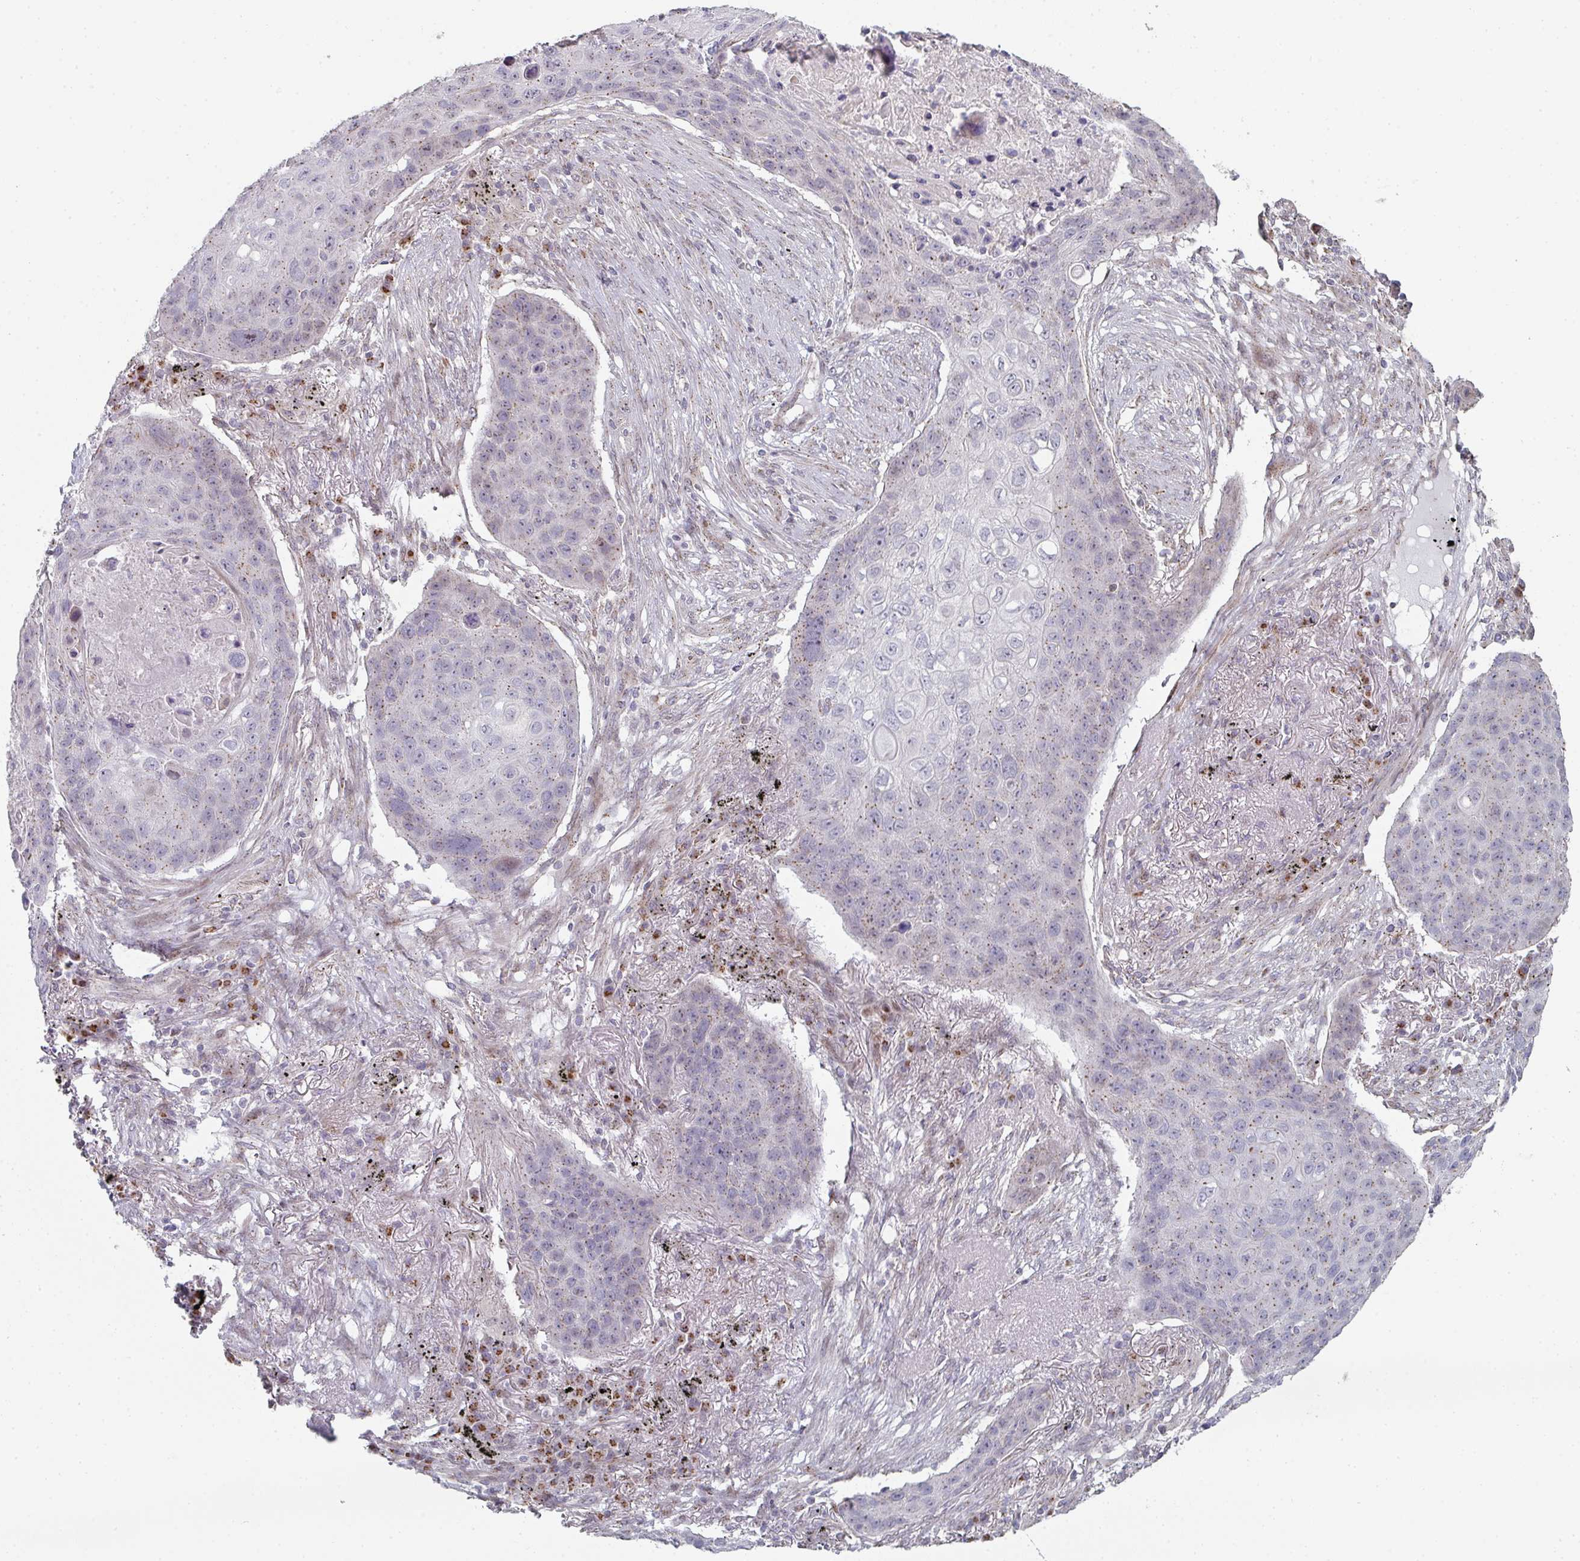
{"staining": {"intensity": "moderate", "quantity": "25%-75%", "location": "cytoplasmic/membranous"}, "tissue": "lung cancer", "cell_type": "Tumor cells", "image_type": "cancer", "snomed": [{"axis": "morphology", "description": "Squamous cell carcinoma, NOS"}, {"axis": "topography", "description": "Lung"}], "caption": "Immunohistochemistry (IHC) photomicrograph of human lung cancer stained for a protein (brown), which exhibits medium levels of moderate cytoplasmic/membranous staining in about 25%-75% of tumor cells.", "gene": "ZNF526", "patient": {"sex": "female", "age": 63}}